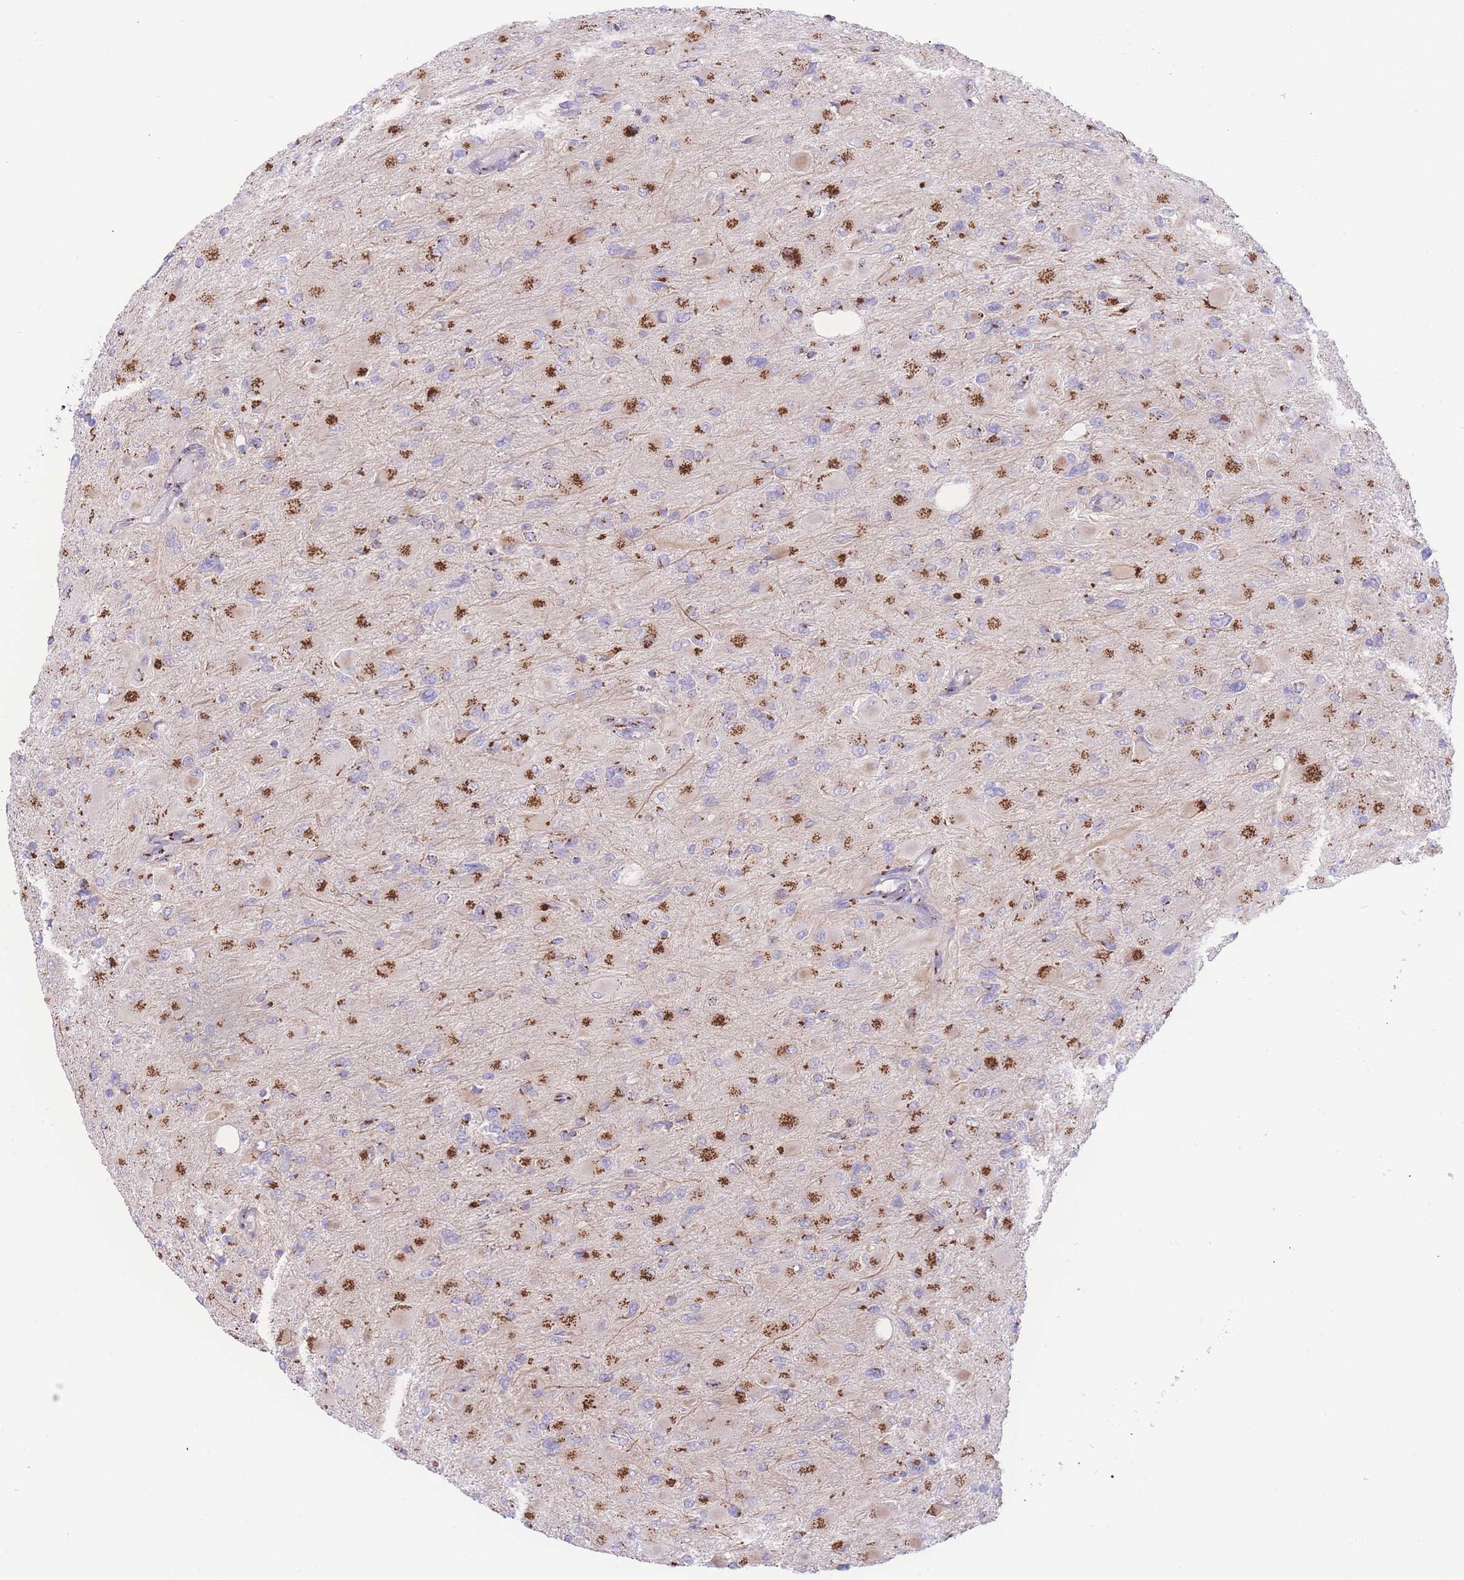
{"staining": {"intensity": "strong", "quantity": "<25%", "location": "cytoplasmic/membranous"}, "tissue": "glioma", "cell_type": "Tumor cells", "image_type": "cancer", "snomed": [{"axis": "morphology", "description": "Glioma, malignant, High grade"}, {"axis": "topography", "description": "Cerebral cortex"}], "caption": "IHC photomicrograph of malignant glioma (high-grade) stained for a protein (brown), which reveals medium levels of strong cytoplasmic/membranous staining in approximately <25% of tumor cells.", "gene": "GOLM2", "patient": {"sex": "female", "age": 36}}